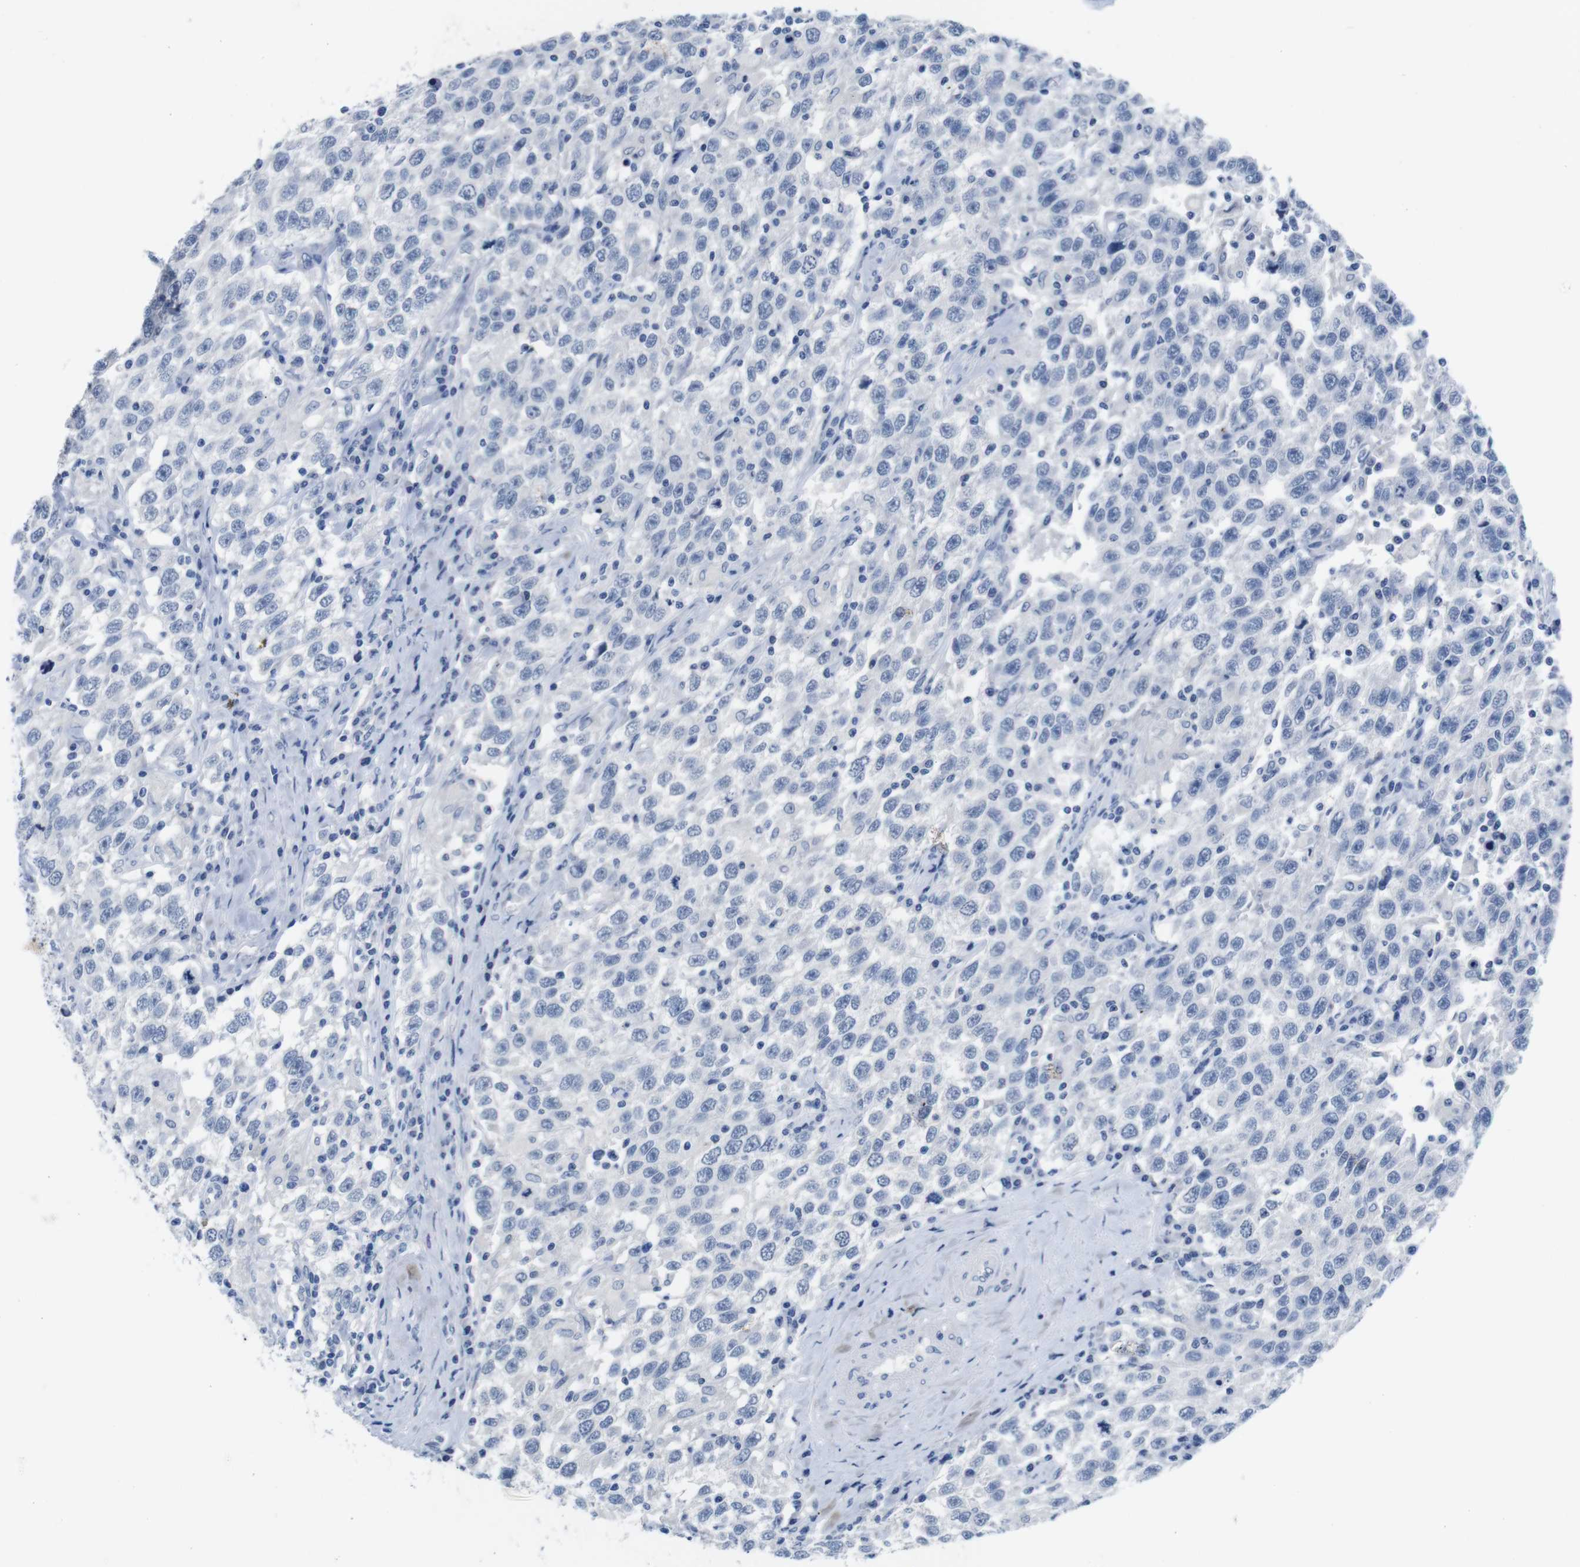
{"staining": {"intensity": "negative", "quantity": "none", "location": "none"}, "tissue": "testis cancer", "cell_type": "Tumor cells", "image_type": "cancer", "snomed": [{"axis": "morphology", "description": "Seminoma, NOS"}, {"axis": "topography", "description": "Testis"}], "caption": "Immunohistochemical staining of testis seminoma exhibits no significant expression in tumor cells.", "gene": "MAP6", "patient": {"sex": "male", "age": 41}}